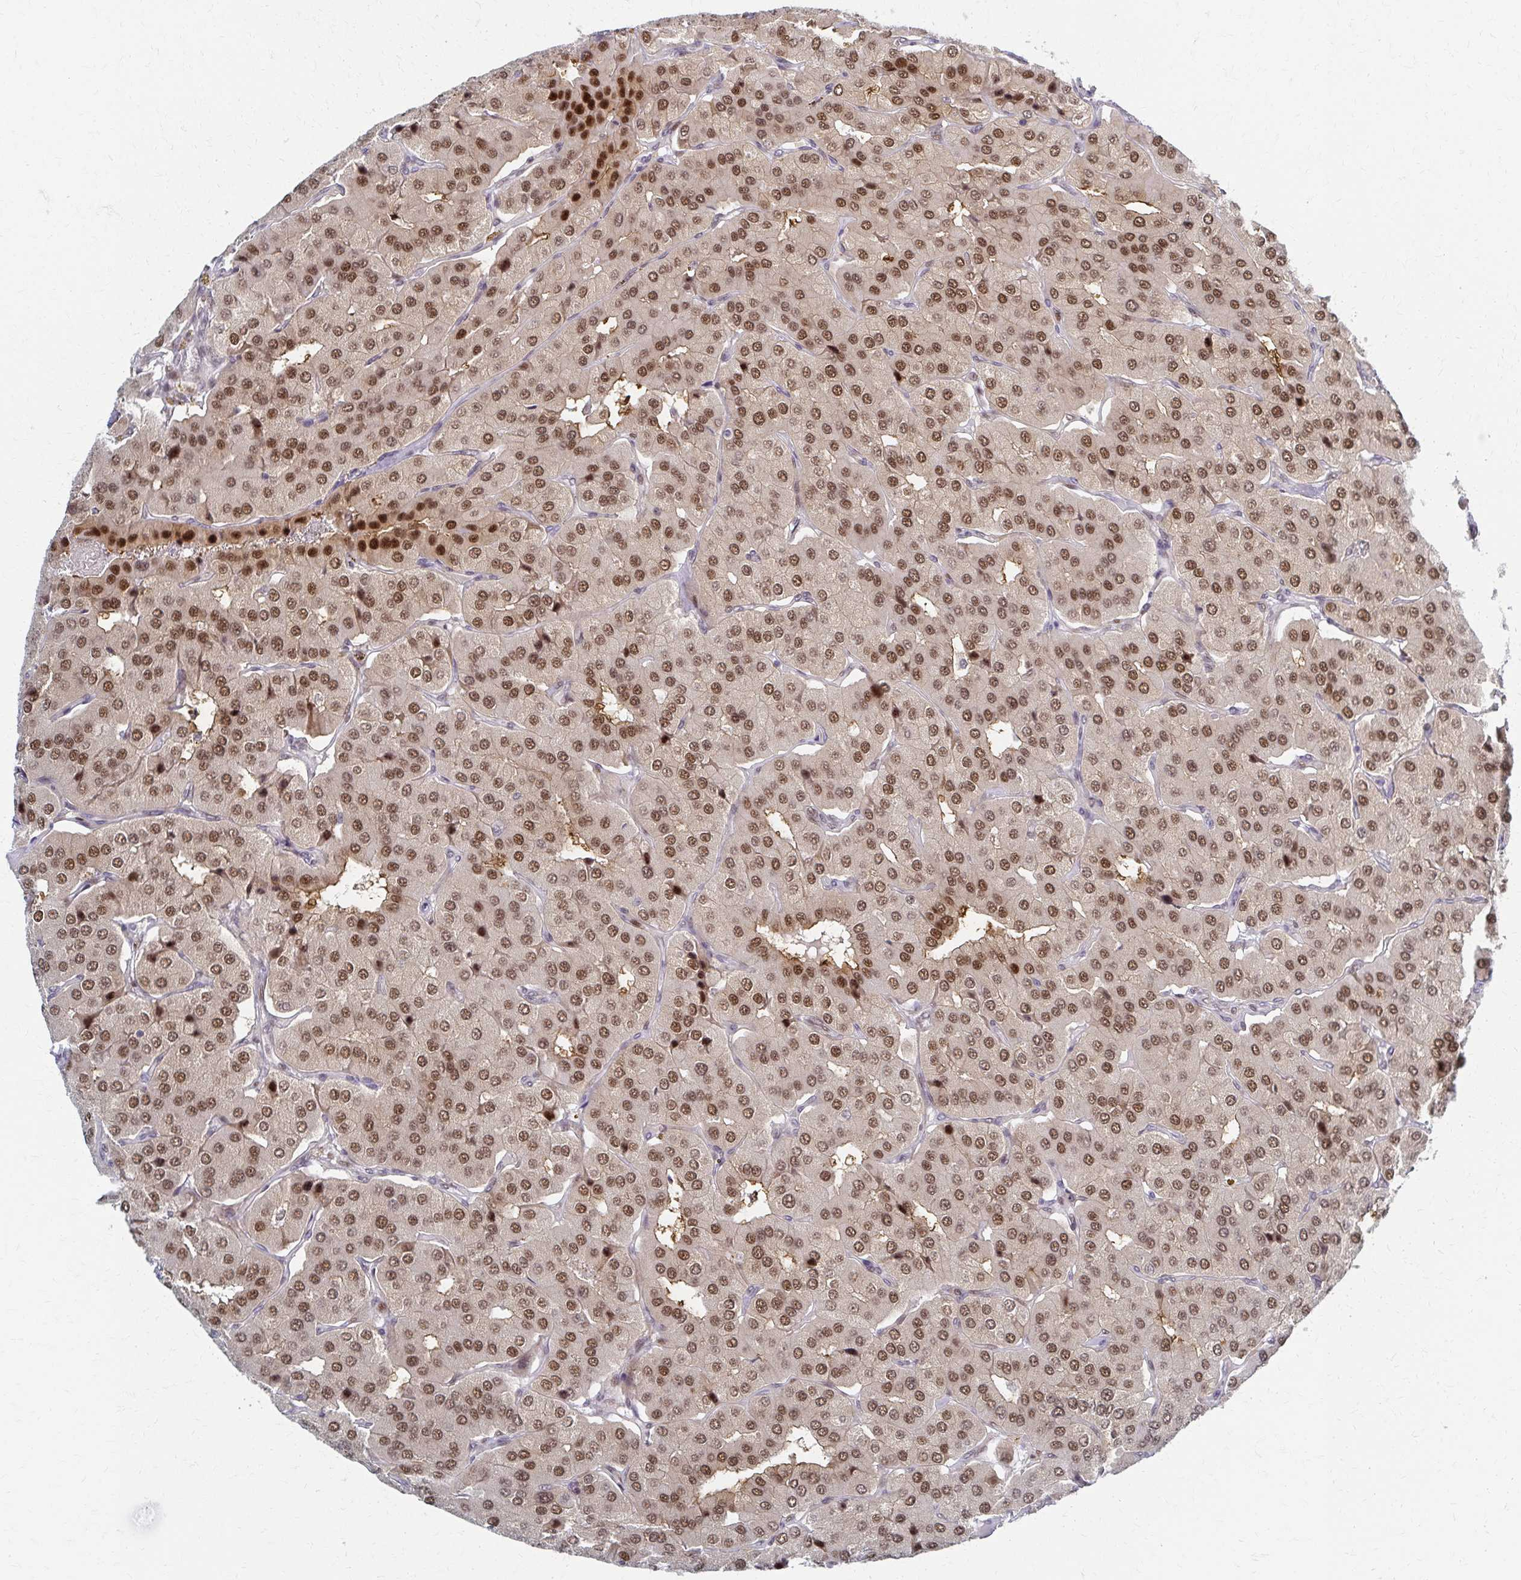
{"staining": {"intensity": "moderate", "quantity": ">75%", "location": "nuclear"}, "tissue": "parathyroid gland", "cell_type": "Glandular cells", "image_type": "normal", "snomed": [{"axis": "morphology", "description": "Normal tissue, NOS"}, {"axis": "morphology", "description": "Adenoma, NOS"}, {"axis": "topography", "description": "Parathyroid gland"}], "caption": "High-magnification brightfield microscopy of unremarkable parathyroid gland stained with DAB (brown) and counterstained with hematoxylin (blue). glandular cells exhibit moderate nuclear expression is identified in about>75% of cells.", "gene": "PSMD7", "patient": {"sex": "female", "age": 86}}